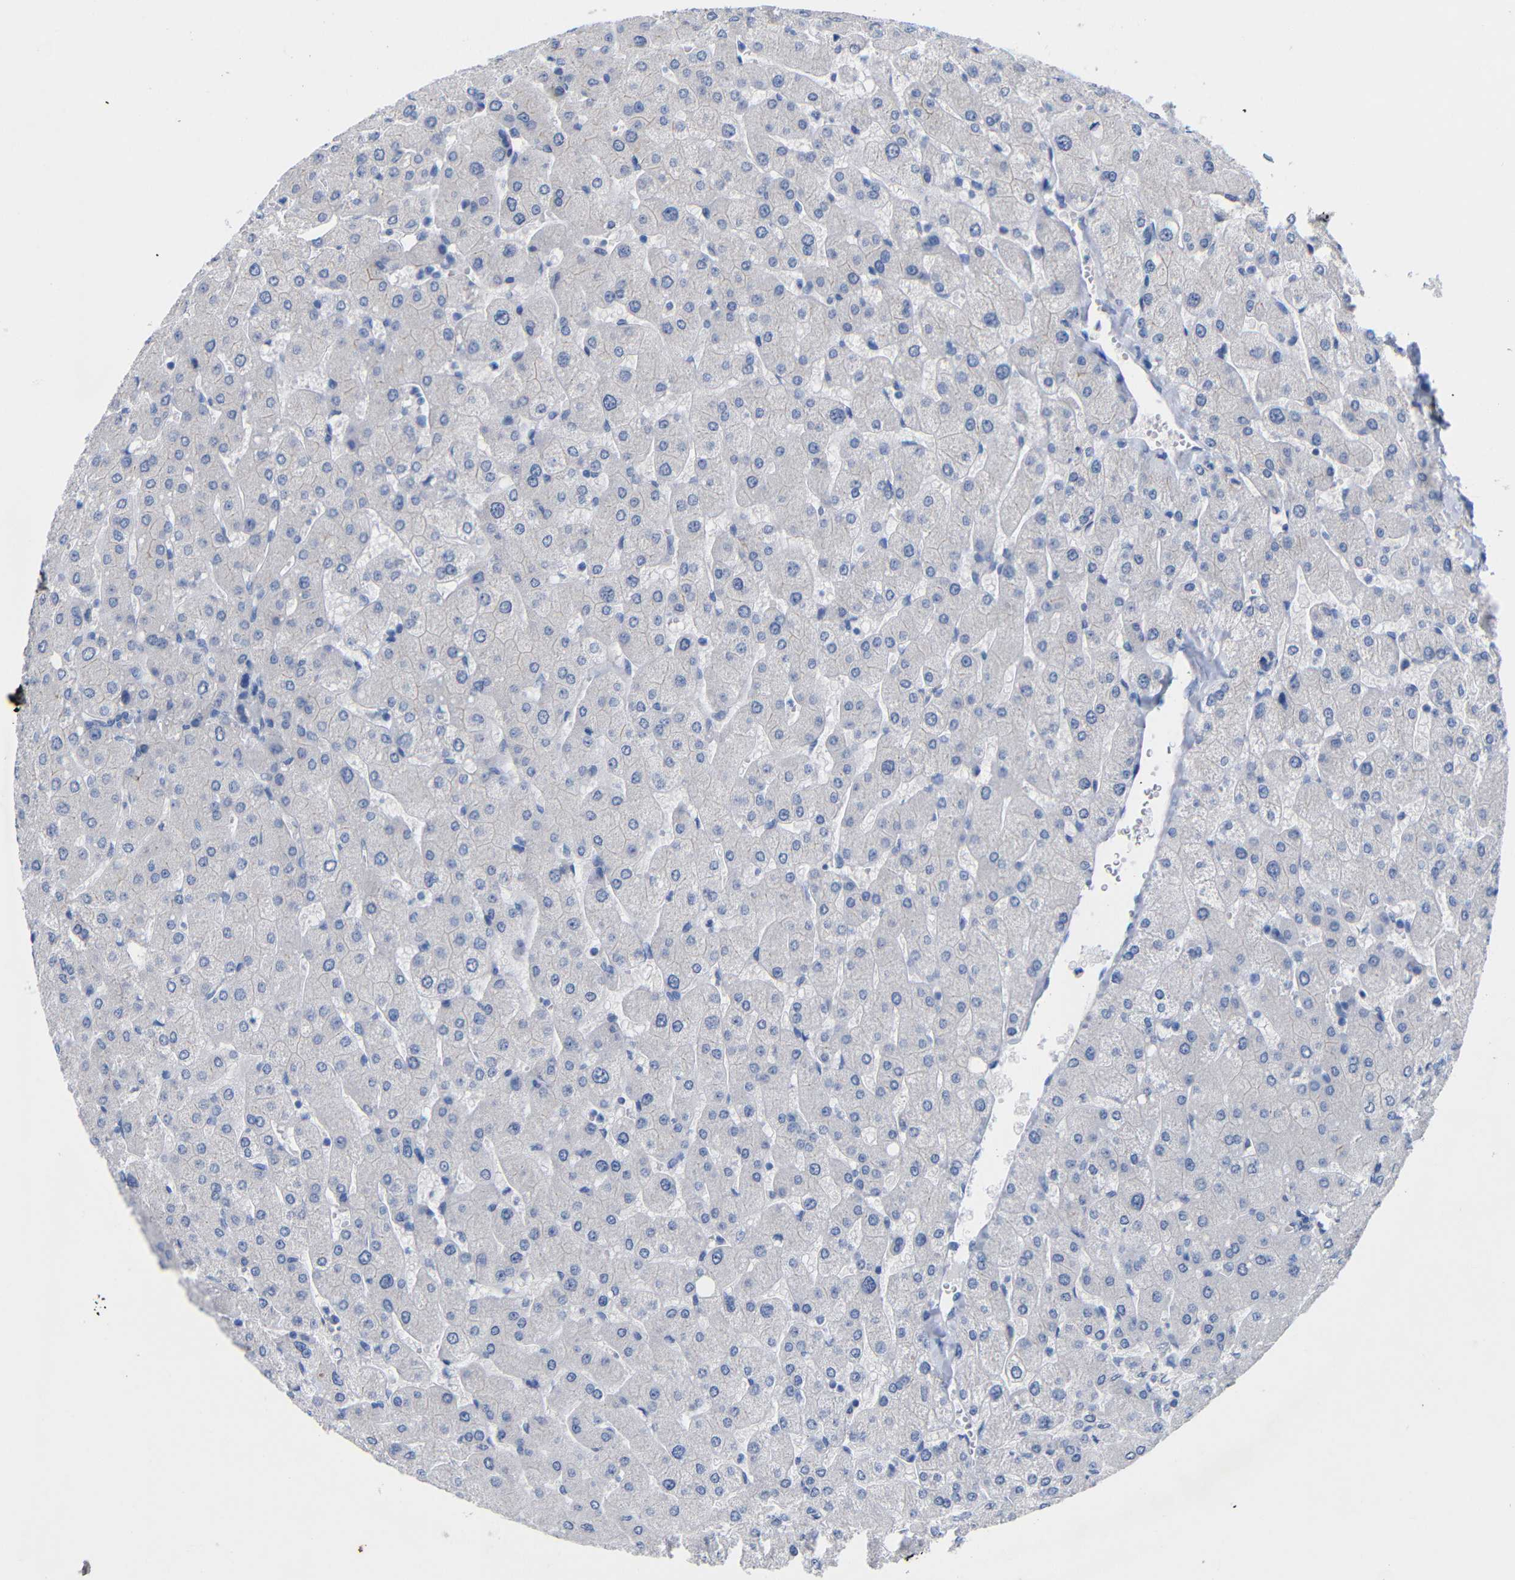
{"staining": {"intensity": "negative", "quantity": "none", "location": "none"}, "tissue": "liver", "cell_type": "Cholangiocytes", "image_type": "normal", "snomed": [{"axis": "morphology", "description": "Normal tissue, NOS"}, {"axis": "topography", "description": "Liver"}], "caption": "Liver stained for a protein using IHC reveals no staining cholangiocytes.", "gene": "CGNL1", "patient": {"sex": "male", "age": 55}}